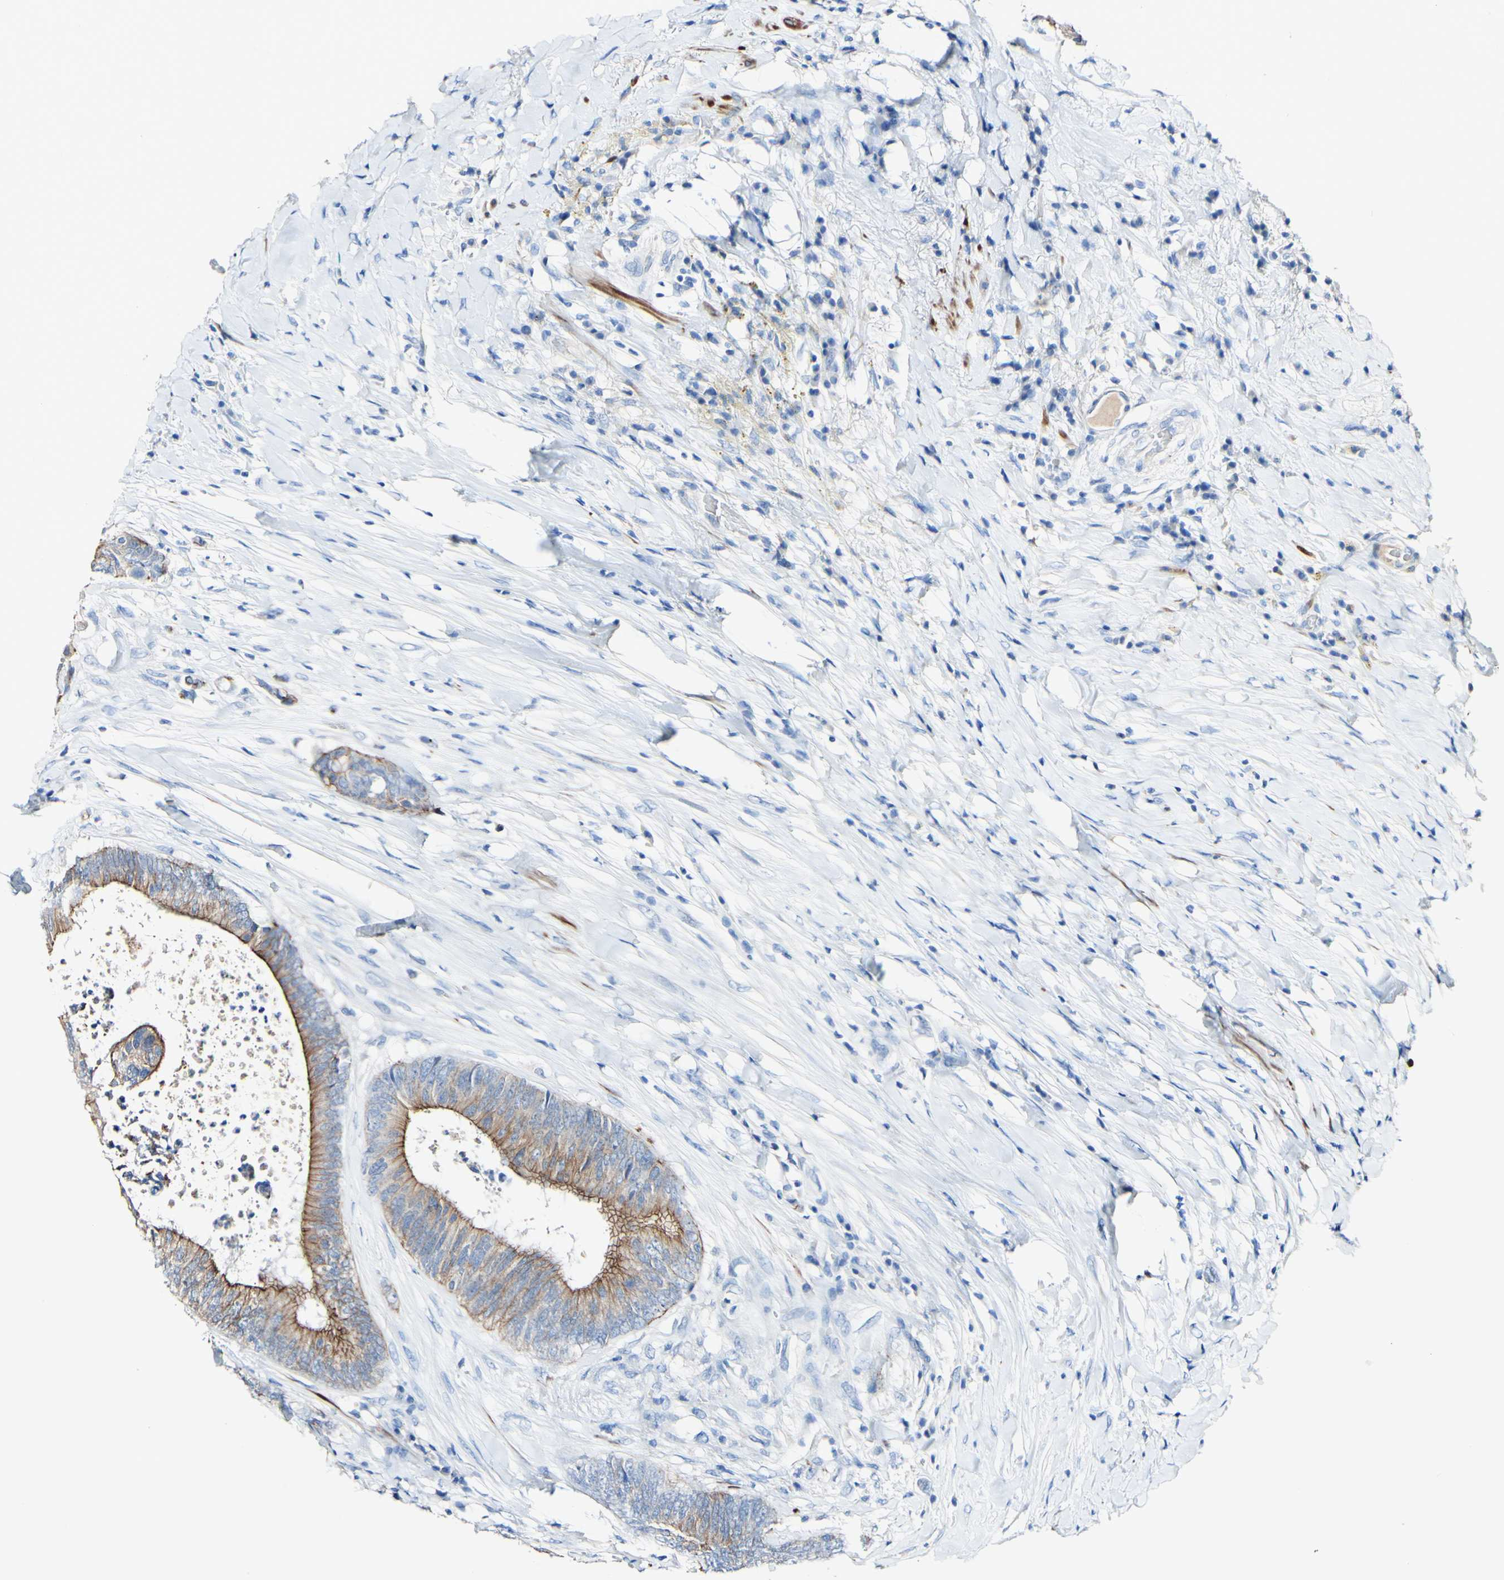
{"staining": {"intensity": "moderate", "quantity": ">75%", "location": "cytoplasmic/membranous"}, "tissue": "colorectal cancer", "cell_type": "Tumor cells", "image_type": "cancer", "snomed": [{"axis": "morphology", "description": "Adenocarcinoma, NOS"}, {"axis": "topography", "description": "Rectum"}], "caption": "Immunohistochemical staining of adenocarcinoma (colorectal) displays moderate cytoplasmic/membranous protein staining in about >75% of tumor cells.", "gene": "DSC2", "patient": {"sex": "male", "age": 72}}